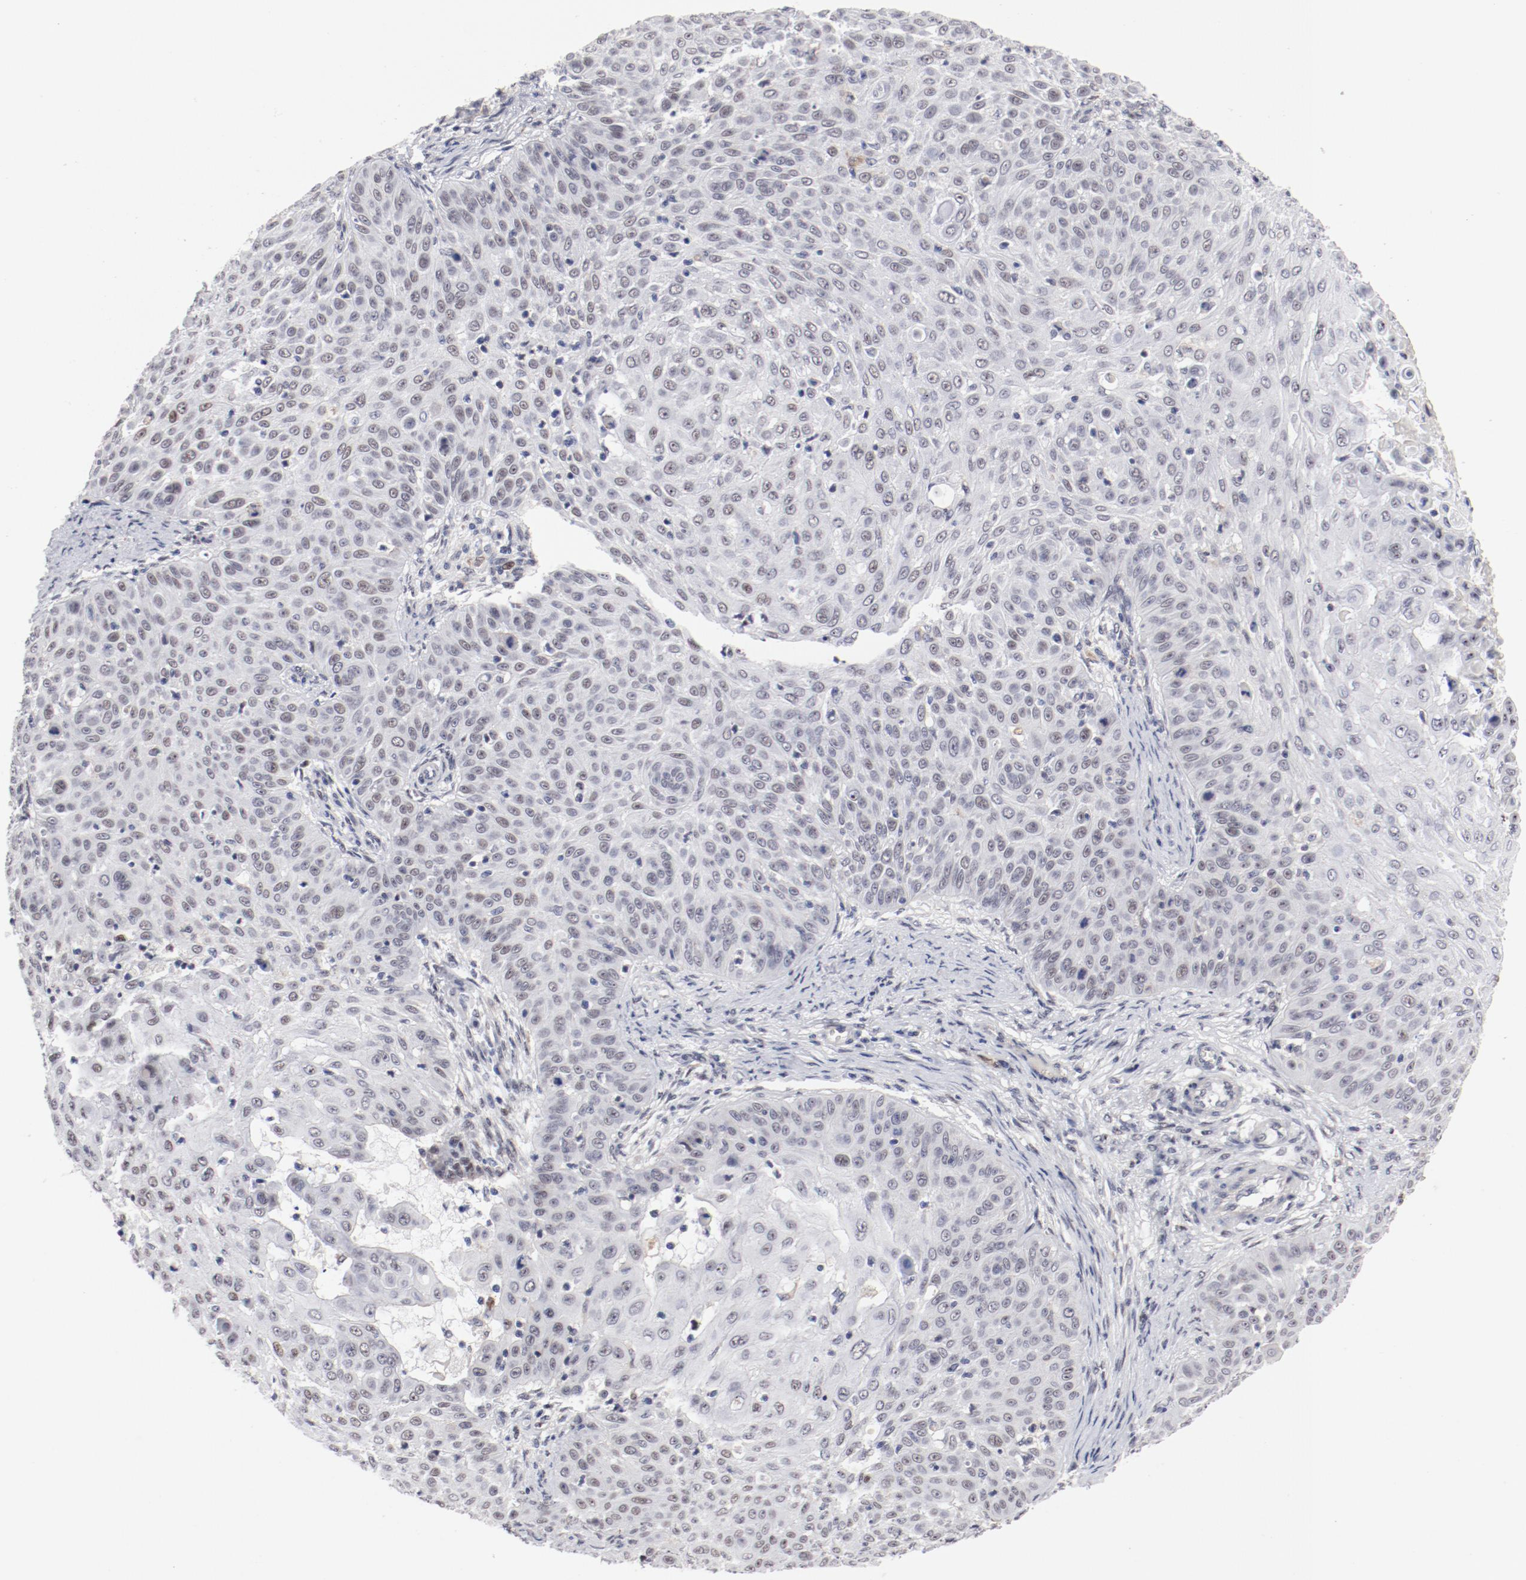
{"staining": {"intensity": "negative", "quantity": "none", "location": "none"}, "tissue": "skin cancer", "cell_type": "Tumor cells", "image_type": "cancer", "snomed": [{"axis": "morphology", "description": "Squamous cell carcinoma, NOS"}, {"axis": "topography", "description": "Skin"}], "caption": "There is no significant positivity in tumor cells of skin cancer (squamous cell carcinoma).", "gene": "FSCB", "patient": {"sex": "male", "age": 82}}